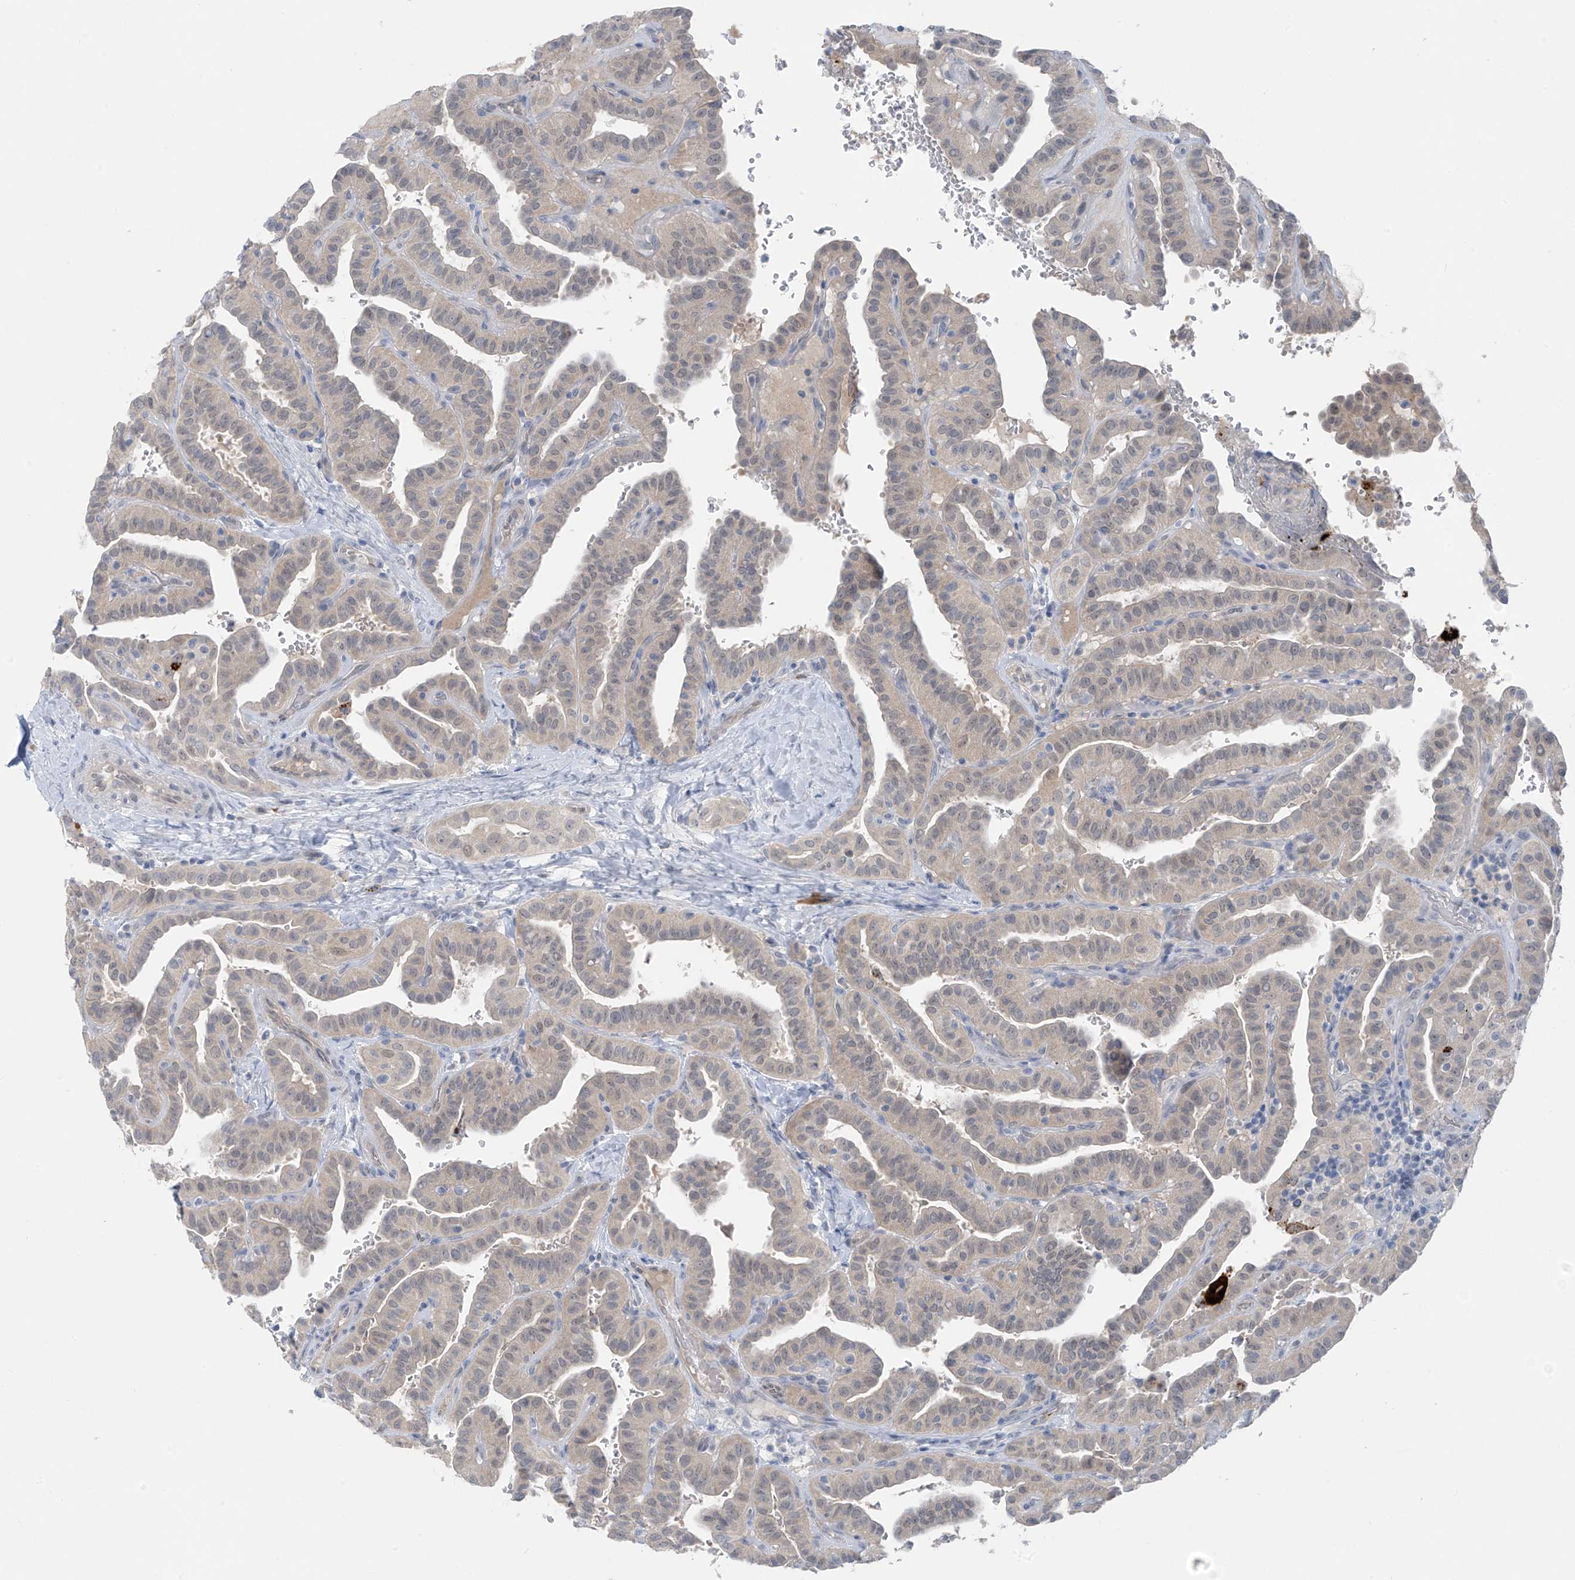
{"staining": {"intensity": "negative", "quantity": "none", "location": "none"}, "tissue": "thyroid cancer", "cell_type": "Tumor cells", "image_type": "cancer", "snomed": [{"axis": "morphology", "description": "Papillary adenocarcinoma, NOS"}, {"axis": "topography", "description": "Thyroid gland"}], "caption": "Immunohistochemical staining of thyroid cancer demonstrates no significant expression in tumor cells.", "gene": "ZNF793", "patient": {"sex": "male", "age": 77}}